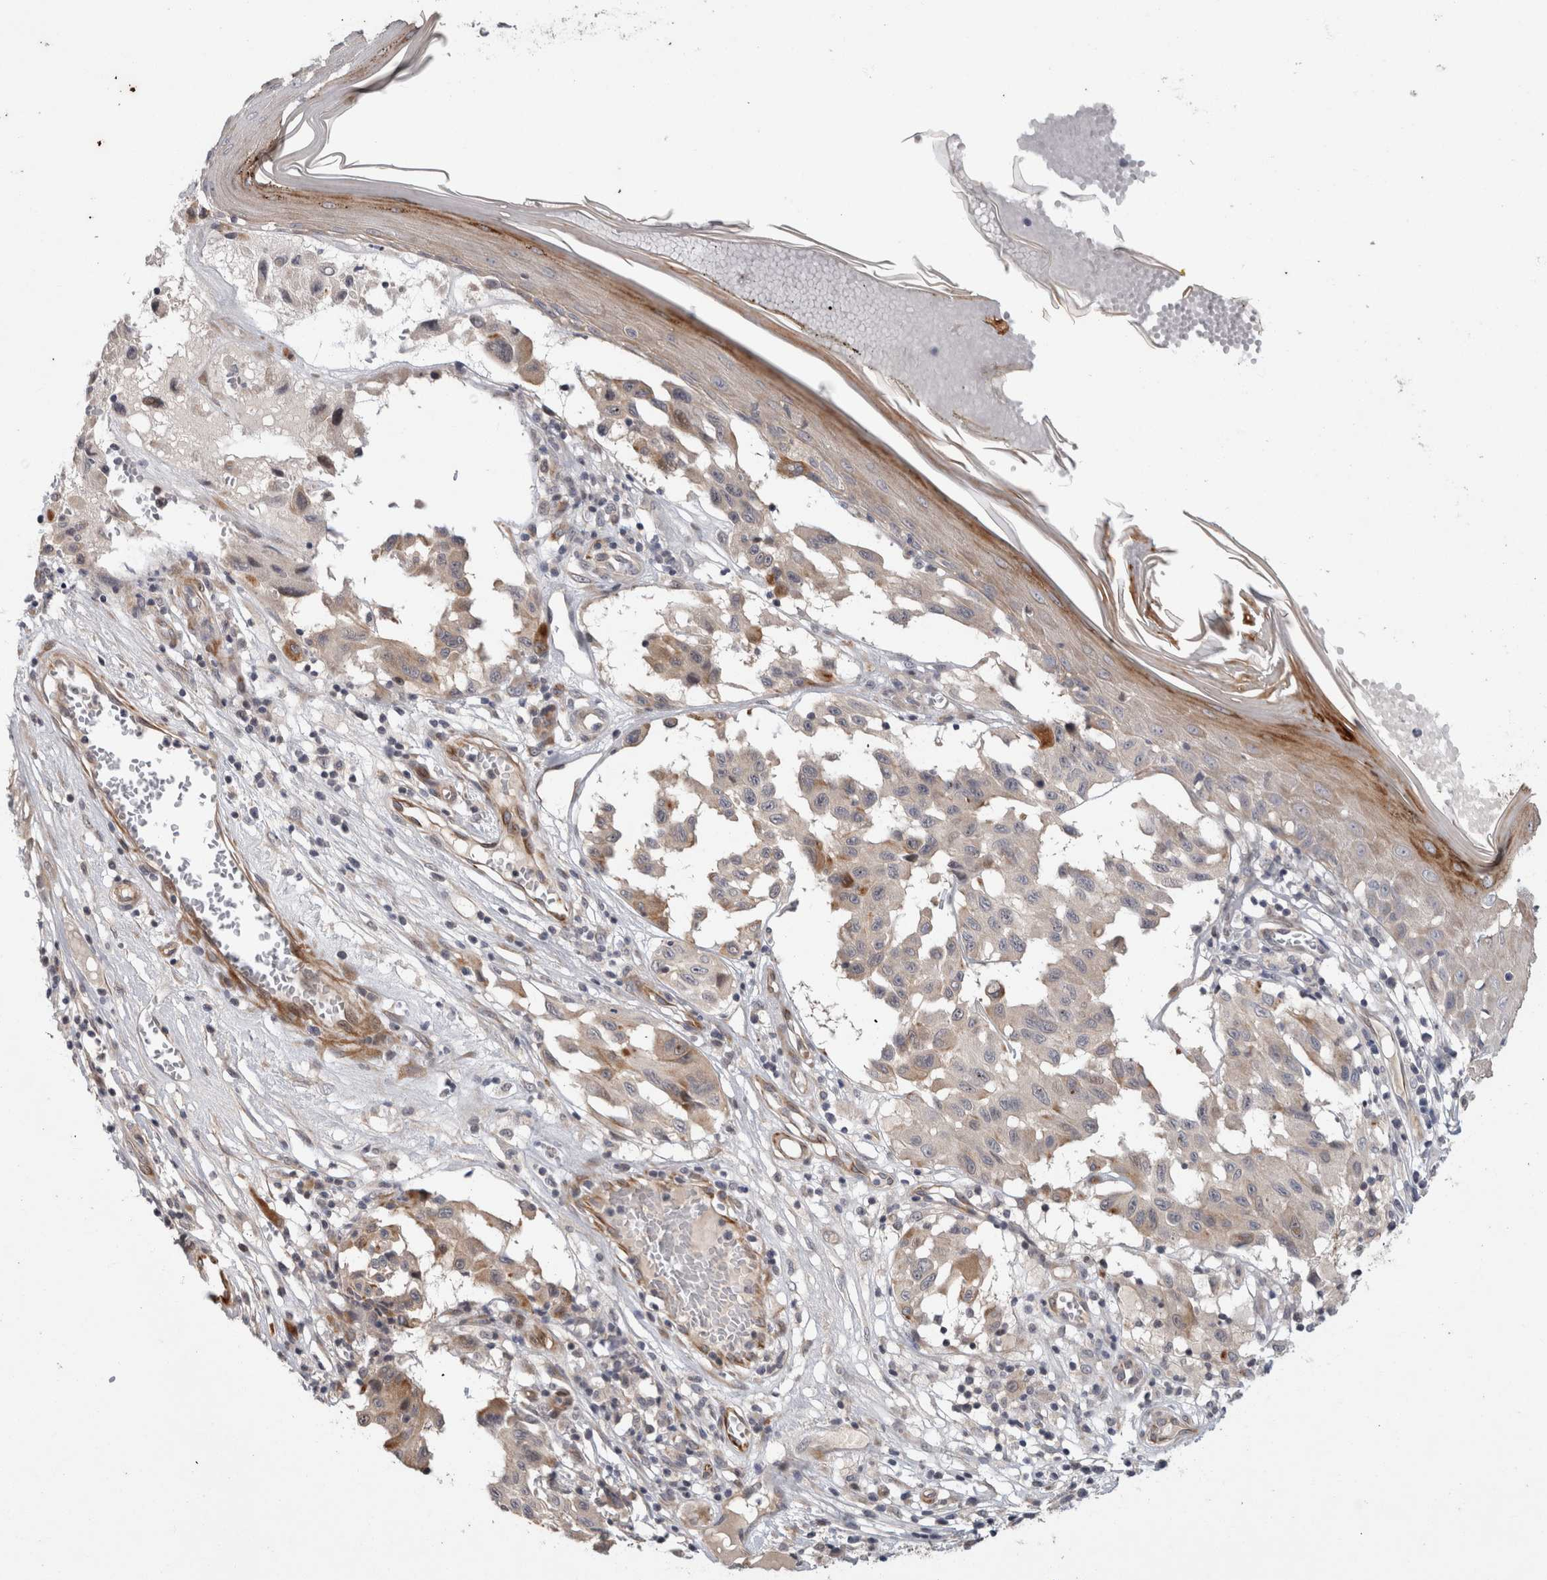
{"staining": {"intensity": "weak", "quantity": "<25%", "location": "cytoplasmic/membranous"}, "tissue": "melanoma", "cell_type": "Tumor cells", "image_type": "cancer", "snomed": [{"axis": "morphology", "description": "Malignant melanoma, NOS"}, {"axis": "topography", "description": "Skin"}], "caption": "This is an immunohistochemistry (IHC) image of human melanoma. There is no expression in tumor cells.", "gene": "CRISPLD1", "patient": {"sex": "male", "age": 30}}